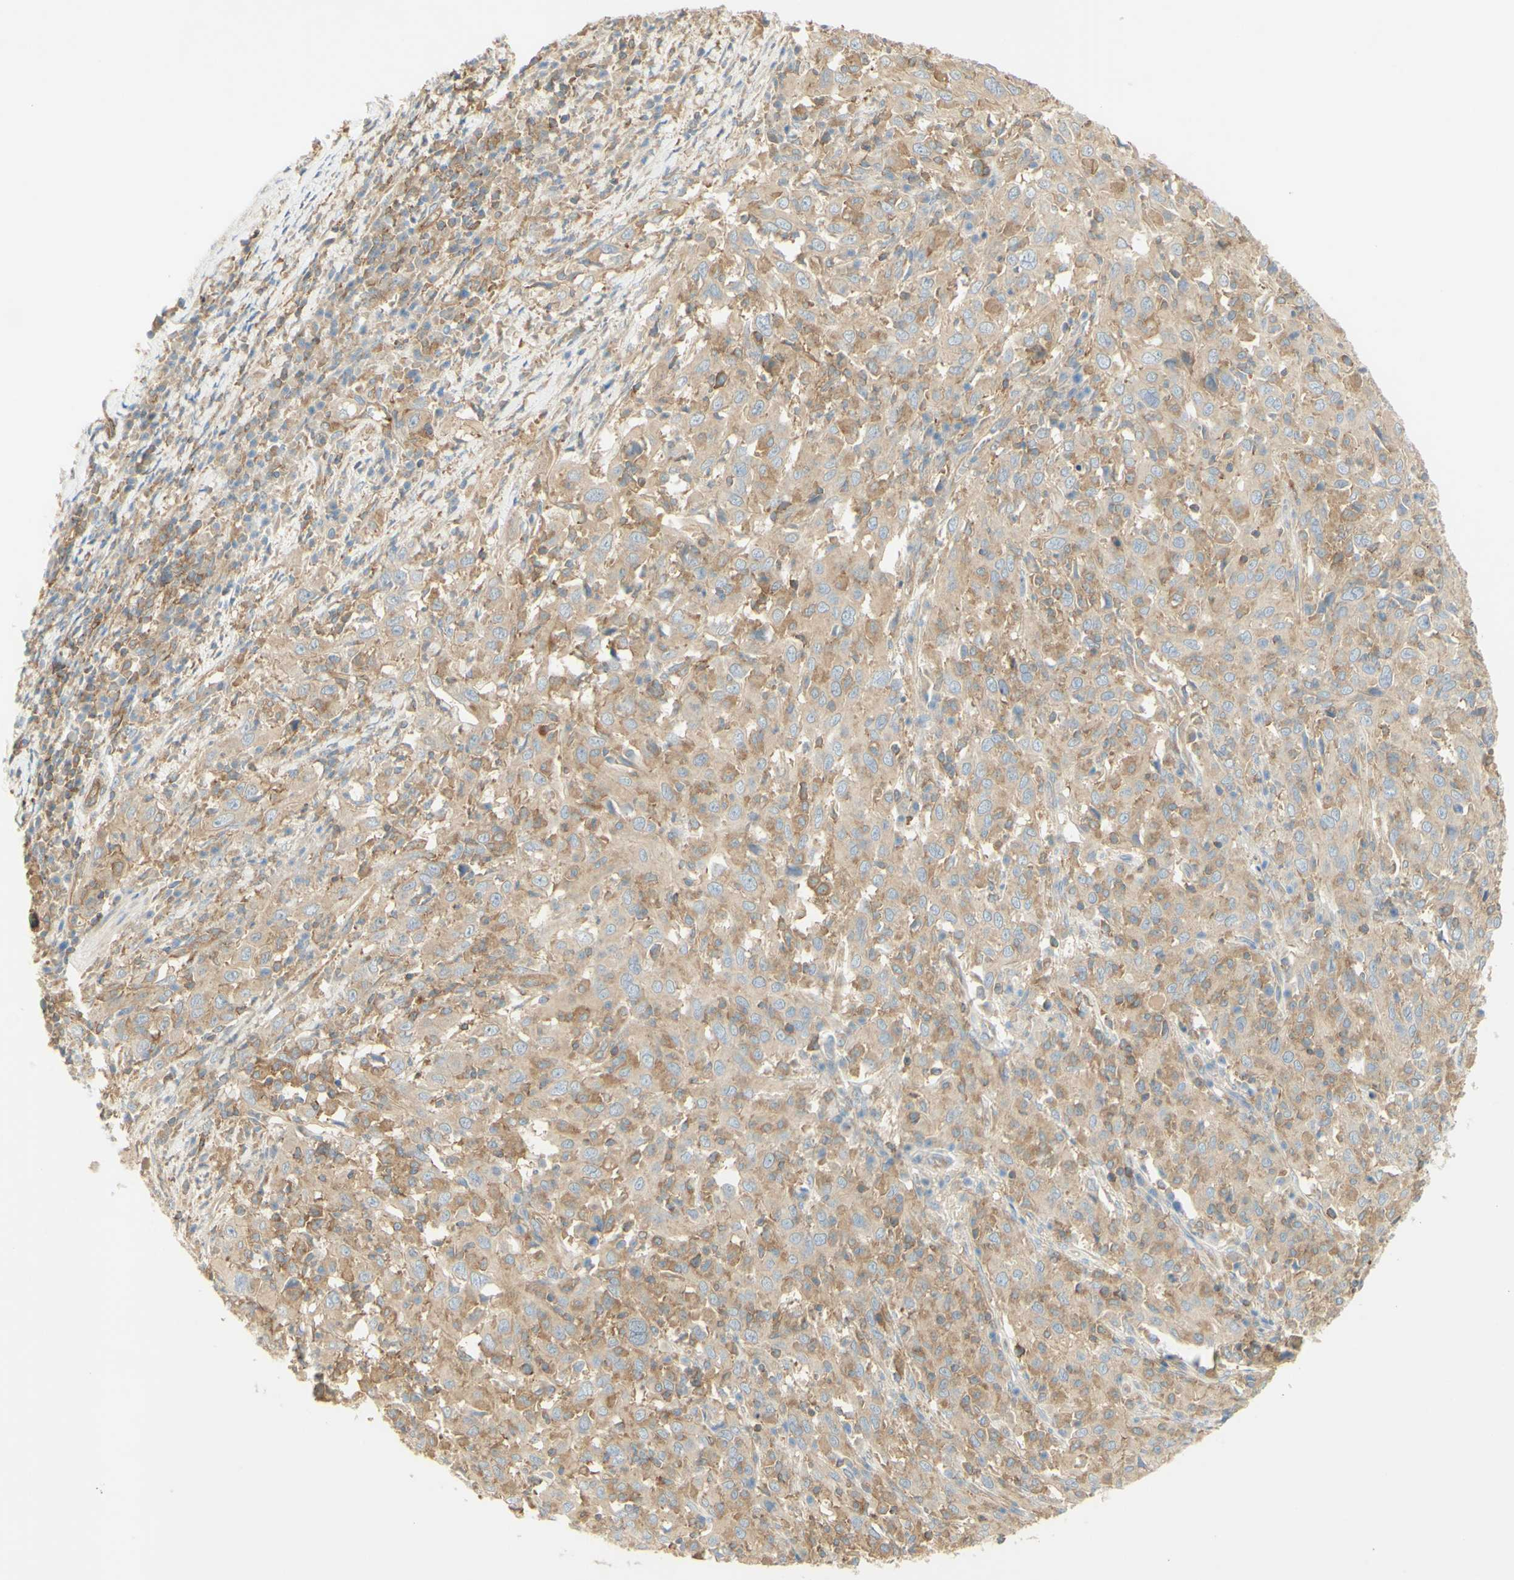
{"staining": {"intensity": "moderate", "quantity": ">75%", "location": "cytoplasmic/membranous"}, "tissue": "cervical cancer", "cell_type": "Tumor cells", "image_type": "cancer", "snomed": [{"axis": "morphology", "description": "Squamous cell carcinoma, NOS"}, {"axis": "topography", "description": "Cervix"}], "caption": "Immunohistochemistry (IHC) of human cervical cancer (squamous cell carcinoma) exhibits medium levels of moderate cytoplasmic/membranous expression in approximately >75% of tumor cells.", "gene": "IKBKG", "patient": {"sex": "female", "age": 46}}